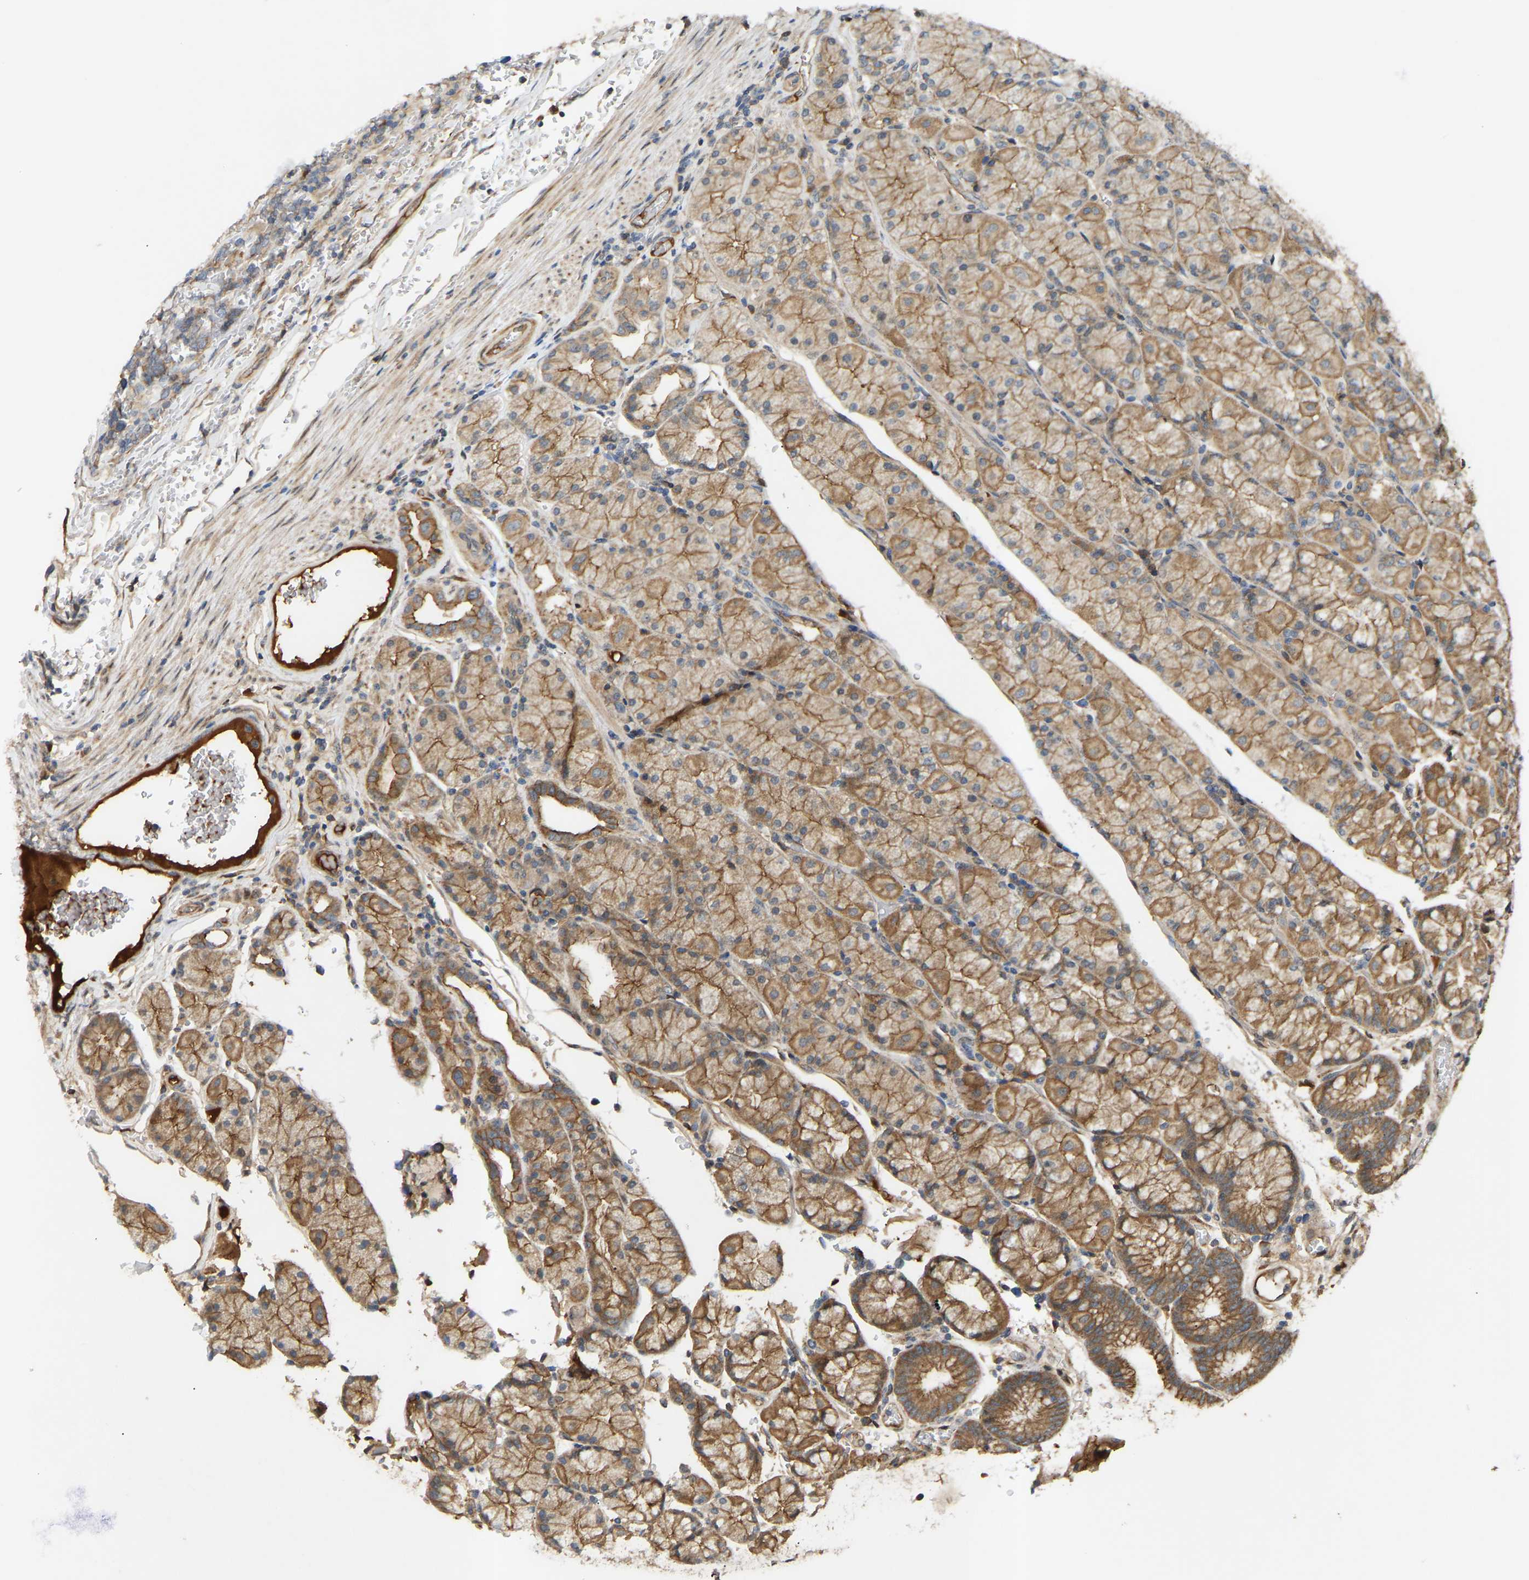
{"staining": {"intensity": "moderate", "quantity": ">75%", "location": "cytoplasmic/membranous"}, "tissue": "stomach", "cell_type": "Glandular cells", "image_type": "normal", "snomed": [{"axis": "morphology", "description": "Normal tissue, NOS"}, {"axis": "morphology", "description": "Carcinoid, malignant, NOS"}, {"axis": "topography", "description": "Stomach, upper"}], "caption": "This is a photomicrograph of immunohistochemistry (IHC) staining of benign stomach, which shows moderate staining in the cytoplasmic/membranous of glandular cells.", "gene": "ATP5MF", "patient": {"sex": "male", "age": 39}}